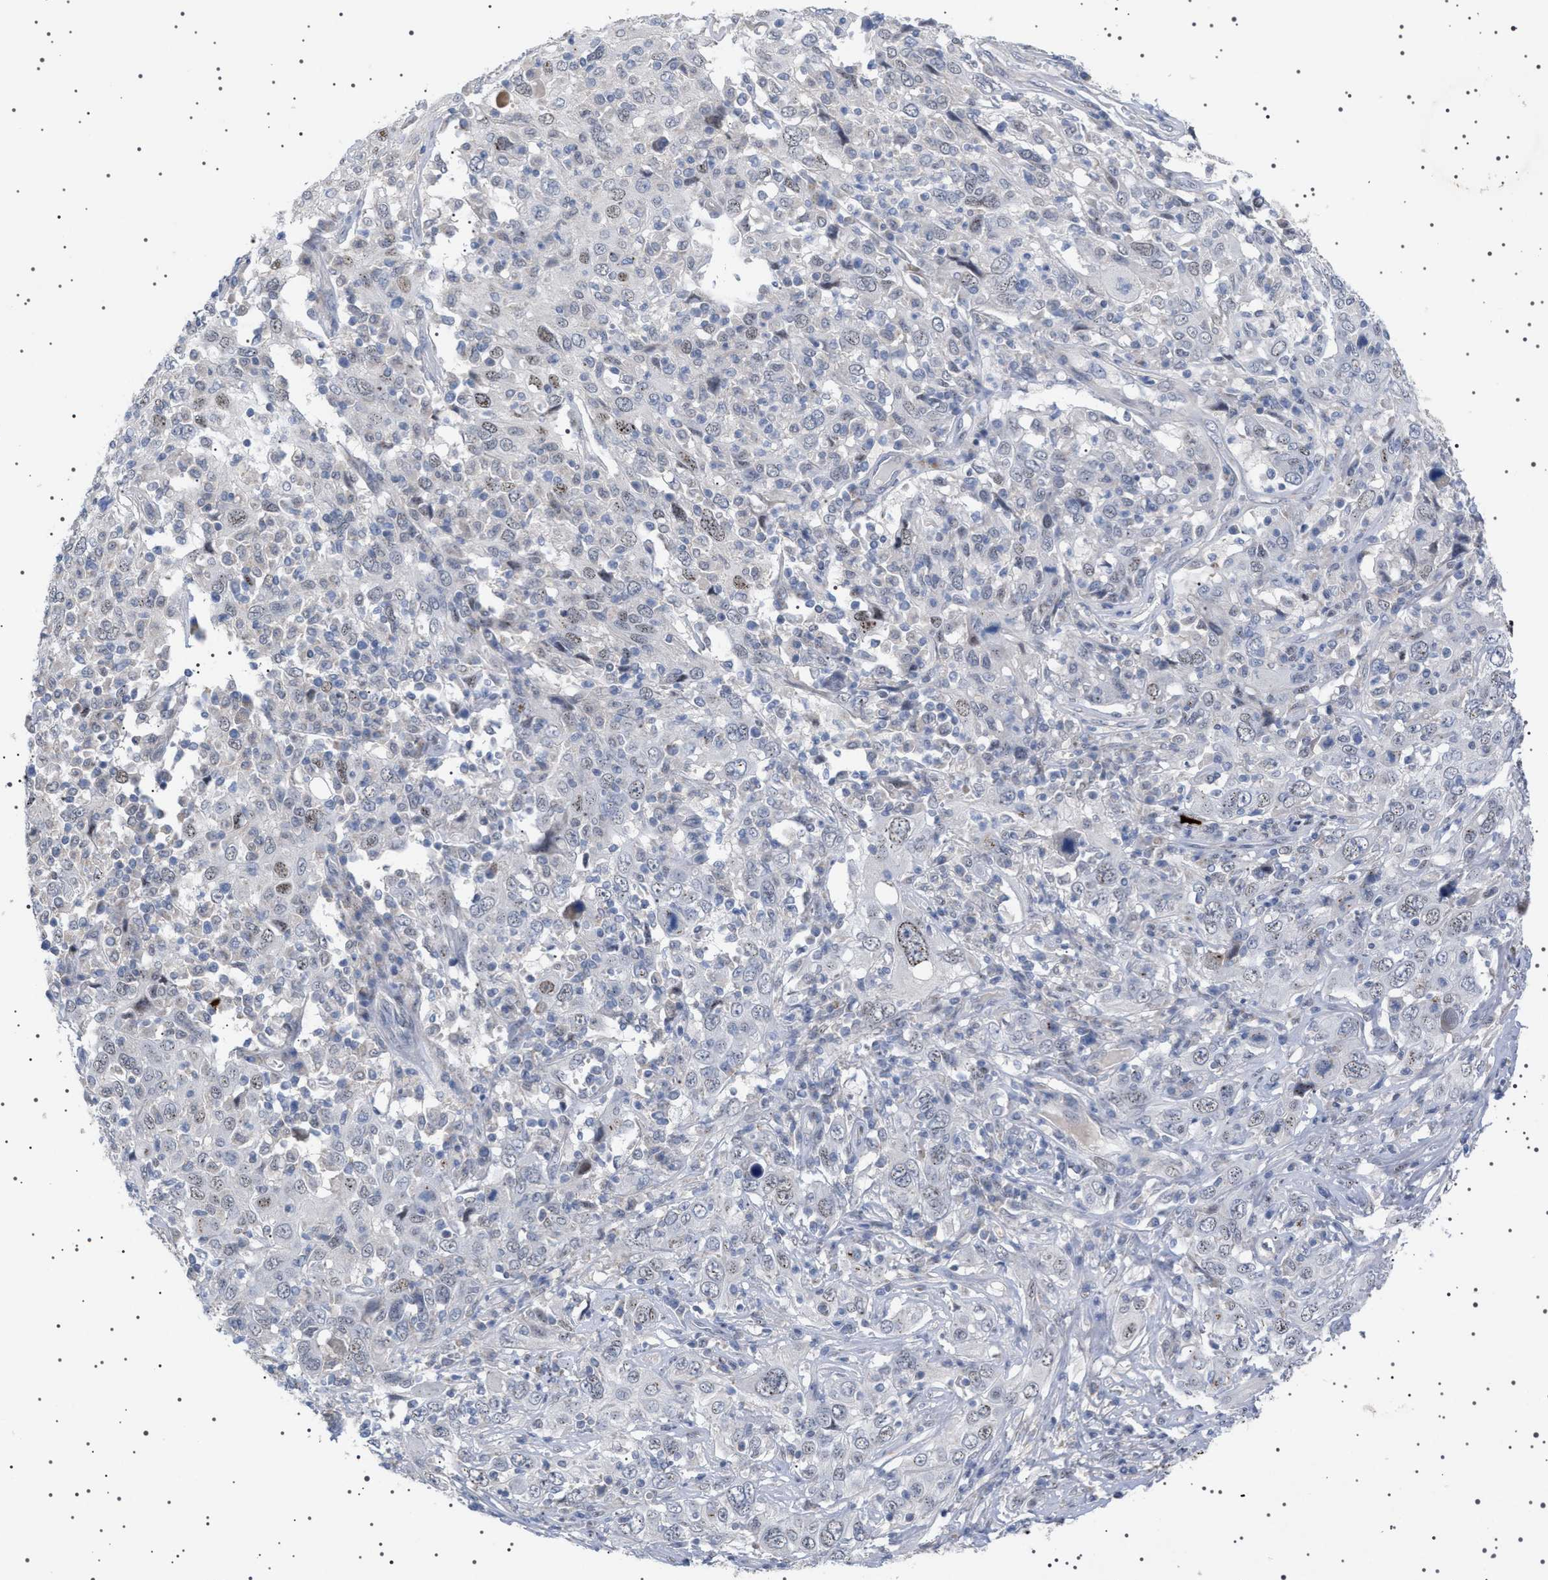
{"staining": {"intensity": "weak", "quantity": "<25%", "location": "nuclear"}, "tissue": "cervical cancer", "cell_type": "Tumor cells", "image_type": "cancer", "snomed": [{"axis": "morphology", "description": "Squamous cell carcinoma, NOS"}, {"axis": "topography", "description": "Cervix"}], "caption": "Cervical cancer (squamous cell carcinoma) stained for a protein using immunohistochemistry shows no positivity tumor cells.", "gene": "HTR1A", "patient": {"sex": "female", "age": 46}}